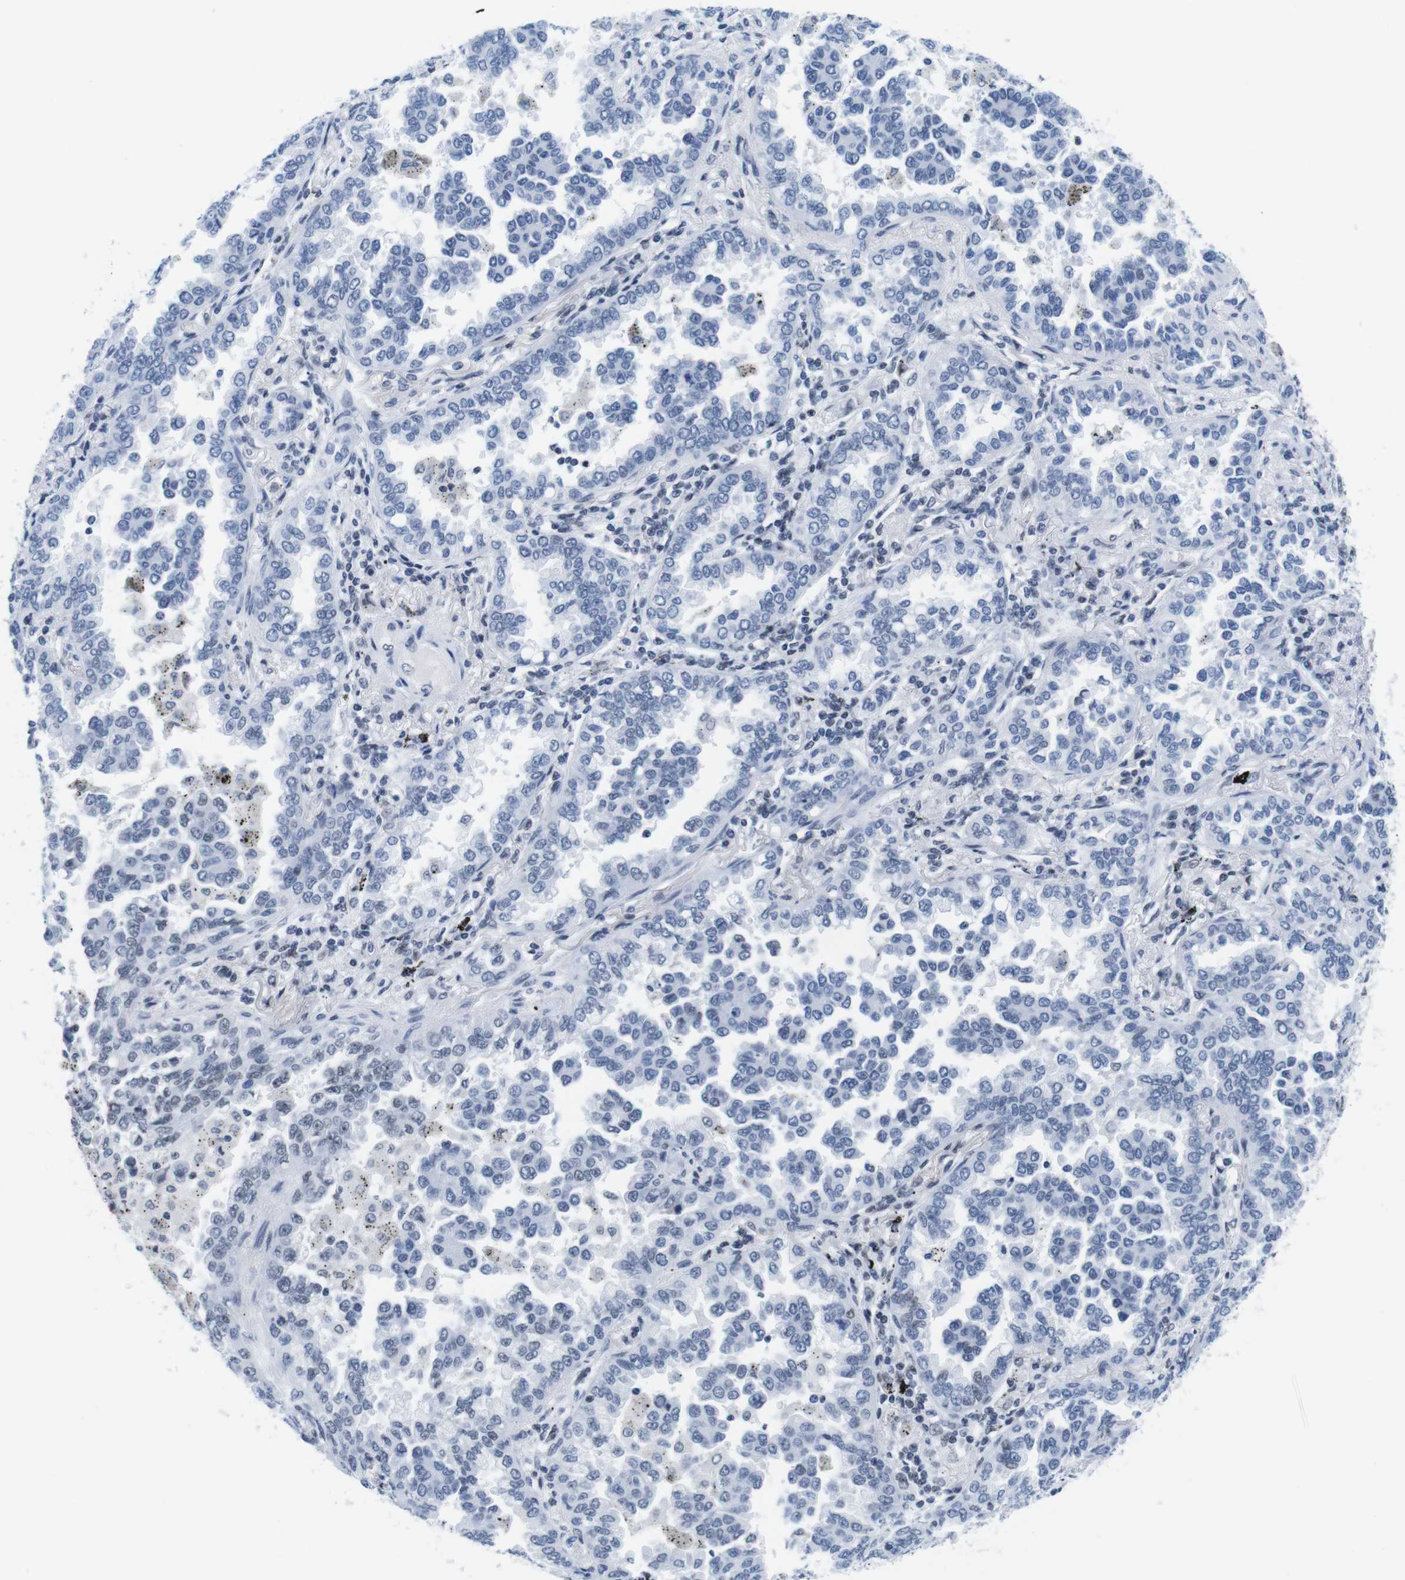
{"staining": {"intensity": "weak", "quantity": "<25%", "location": "nuclear"}, "tissue": "lung cancer", "cell_type": "Tumor cells", "image_type": "cancer", "snomed": [{"axis": "morphology", "description": "Normal tissue, NOS"}, {"axis": "morphology", "description": "Adenocarcinoma, NOS"}, {"axis": "topography", "description": "Lung"}], "caption": "Protein analysis of lung cancer (adenocarcinoma) exhibits no significant expression in tumor cells.", "gene": "IFI16", "patient": {"sex": "male", "age": 59}}